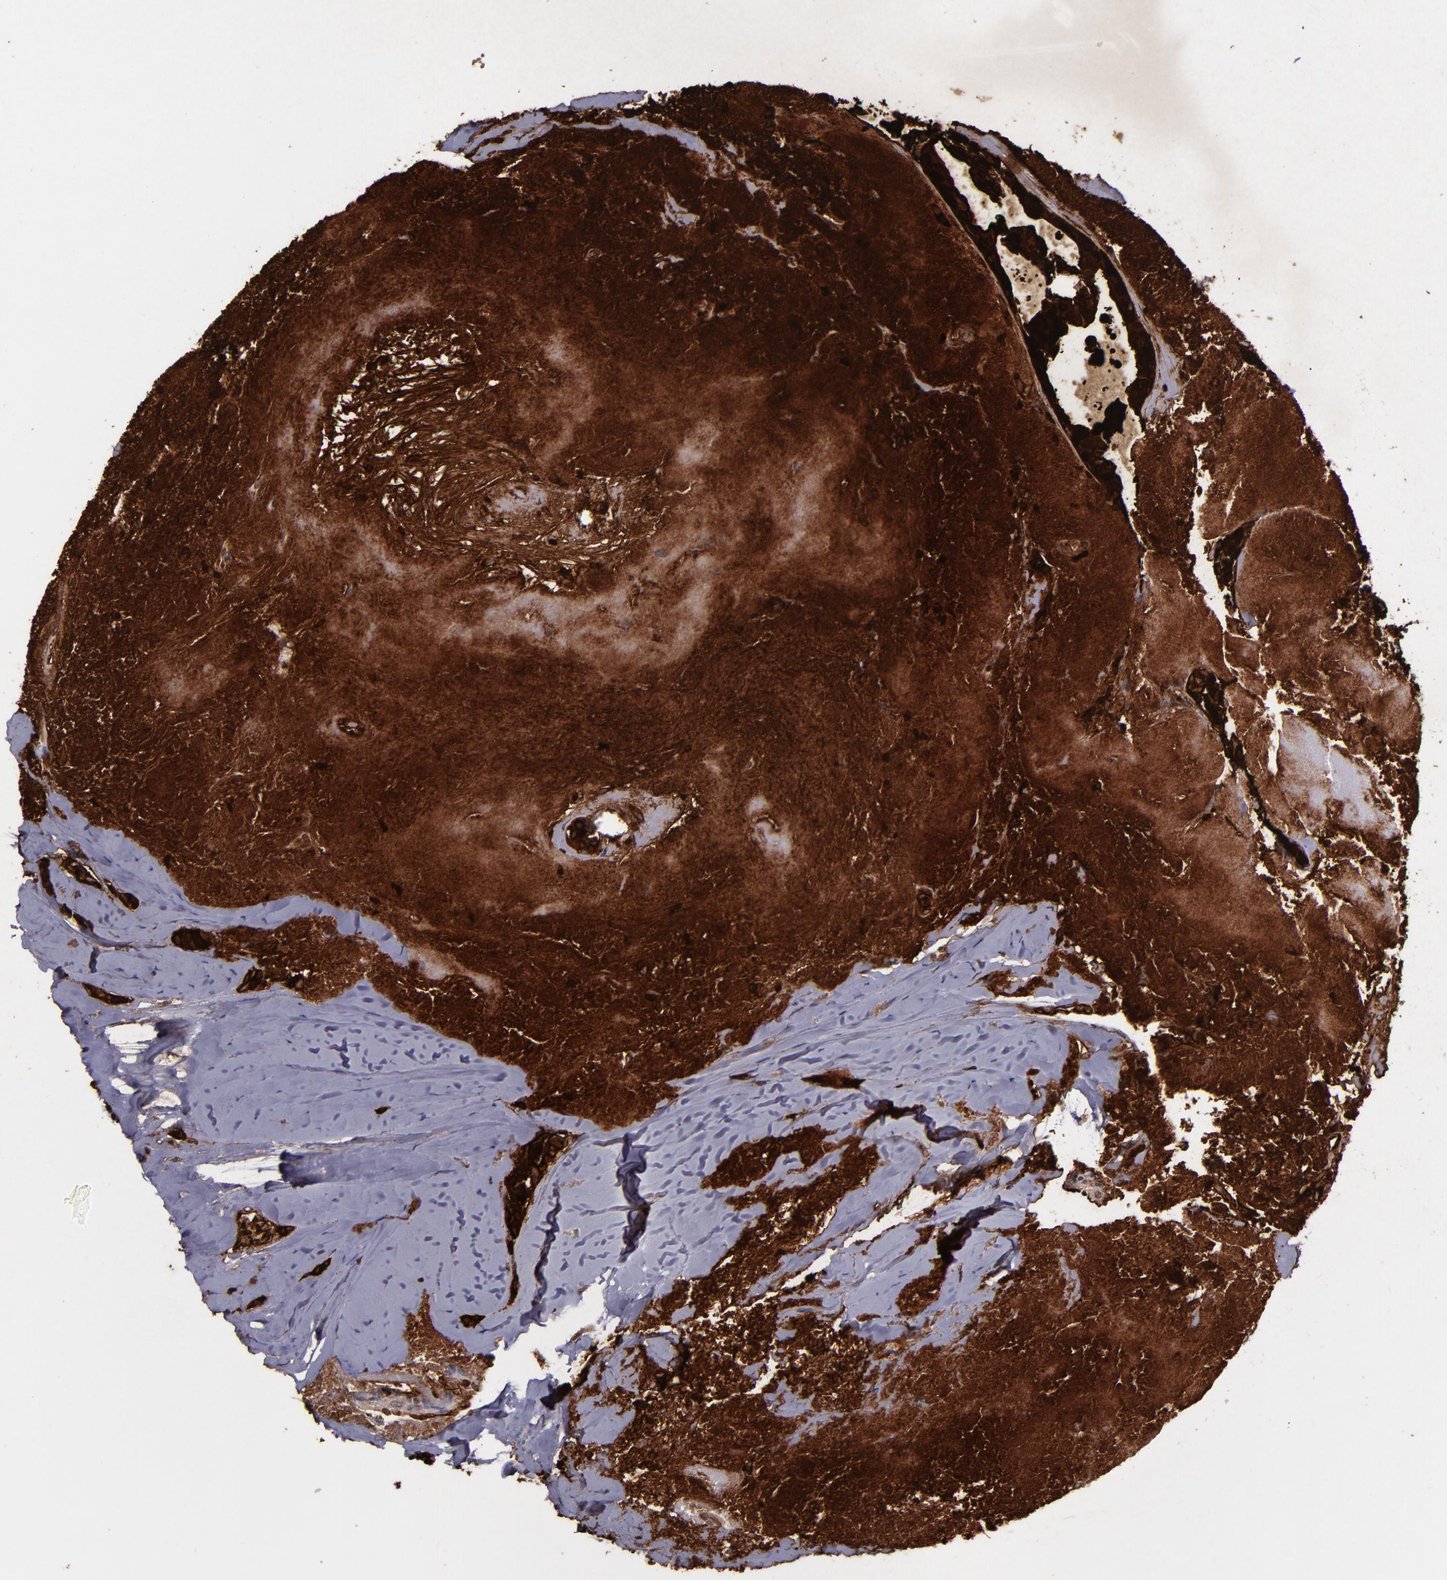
{"staining": {"intensity": "strong", "quantity": ">75%", "location": "cytoplasmic/membranous,nuclear"}, "tissue": "breast cancer", "cell_type": "Tumor cells", "image_type": "cancer", "snomed": [{"axis": "morphology", "description": "Duct carcinoma"}, {"axis": "topography", "description": "Breast"}], "caption": "A photomicrograph showing strong cytoplasmic/membranous and nuclear staining in approximately >75% of tumor cells in breast intraductal carcinoma, as visualized by brown immunohistochemical staining.", "gene": "MFGE8", "patient": {"sex": "female", "age": 54}}